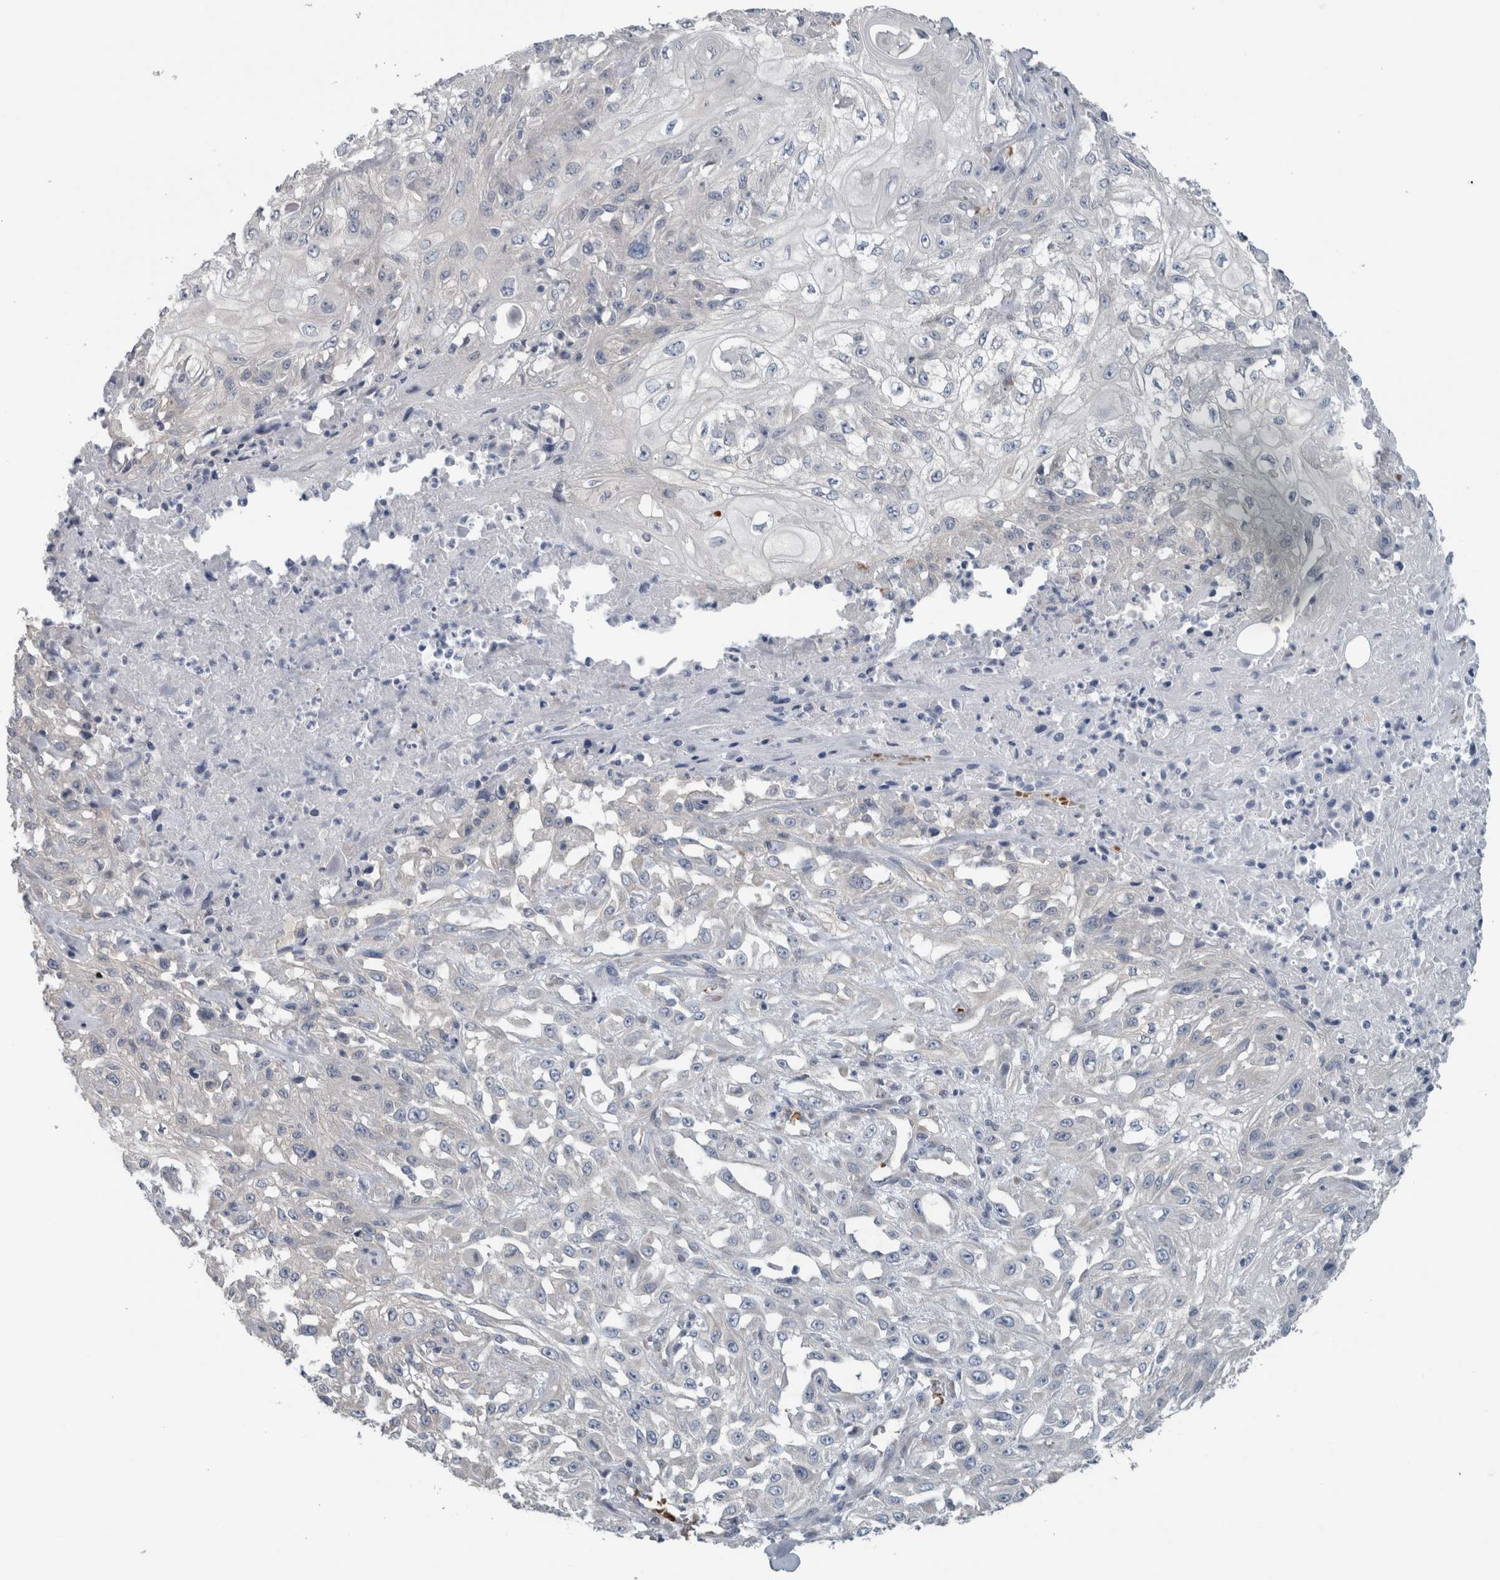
{"staining": {"intensity": "negative", "quantity": "none", "location": "none"}, "tissue": "skin cancer", "cell_type": "Tumor cells", "image_type": "cancer", "snomed": [{"axis": "morphology", "description": "Squamous cell carcinoma, NOS"}, {"axis": "morphology", "description": "Squamous cell carcinoma, metastatic, NOS"}, {"axis": "topography", "description": "Skin"}, {"axis": "topography", "description": "Lymph node"}], "caption": "Skin cancer was stained to show a protein in brown. There is no significant staining in tumor cells.", "gene": "SH3GL2", "patient": {"sex": "male", "age": 75}}